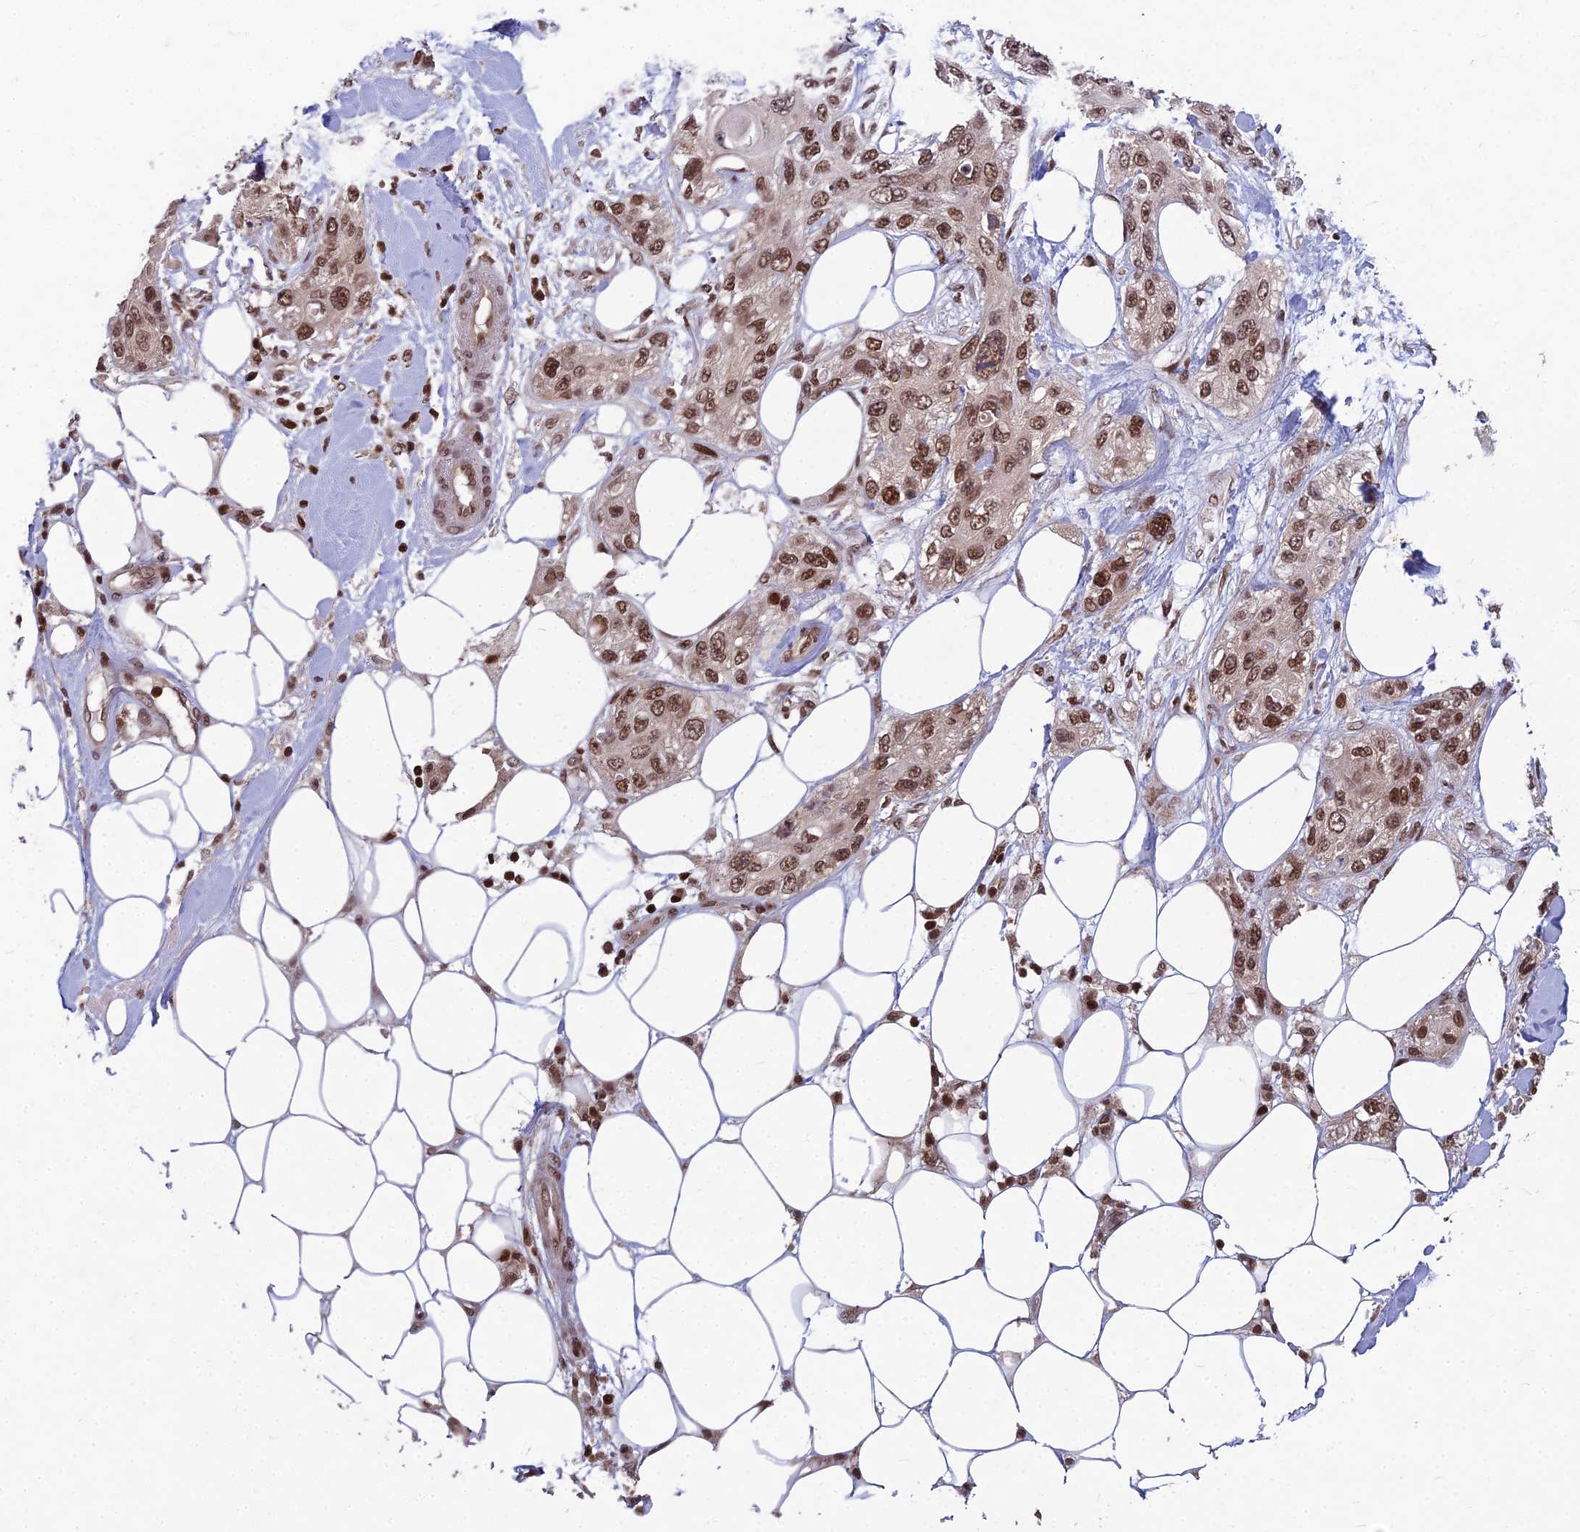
{"staining": {"intensity": "moderate", "quantity": ">75%", "location": "nuclear"}, "tissue": "skin cancer", "cell_type": "Tumor cells", "image_type": "cancer", "snomed": [{"axis": "morphology", "description": "Normal tissue, NOS"}, {"axis": "morphology", "description": "Squamous cell carcinoma, NOS"}, {"axis": "topography", "description": "Skin"}], "caption": "Immunohistochemical staining of skin cancer exhibits medium levels of moderate nuclear protein staining in approximately >75% of tumor cells.", "gene": "GMEB1", "patient": {"sex": "male", "age": 72}}